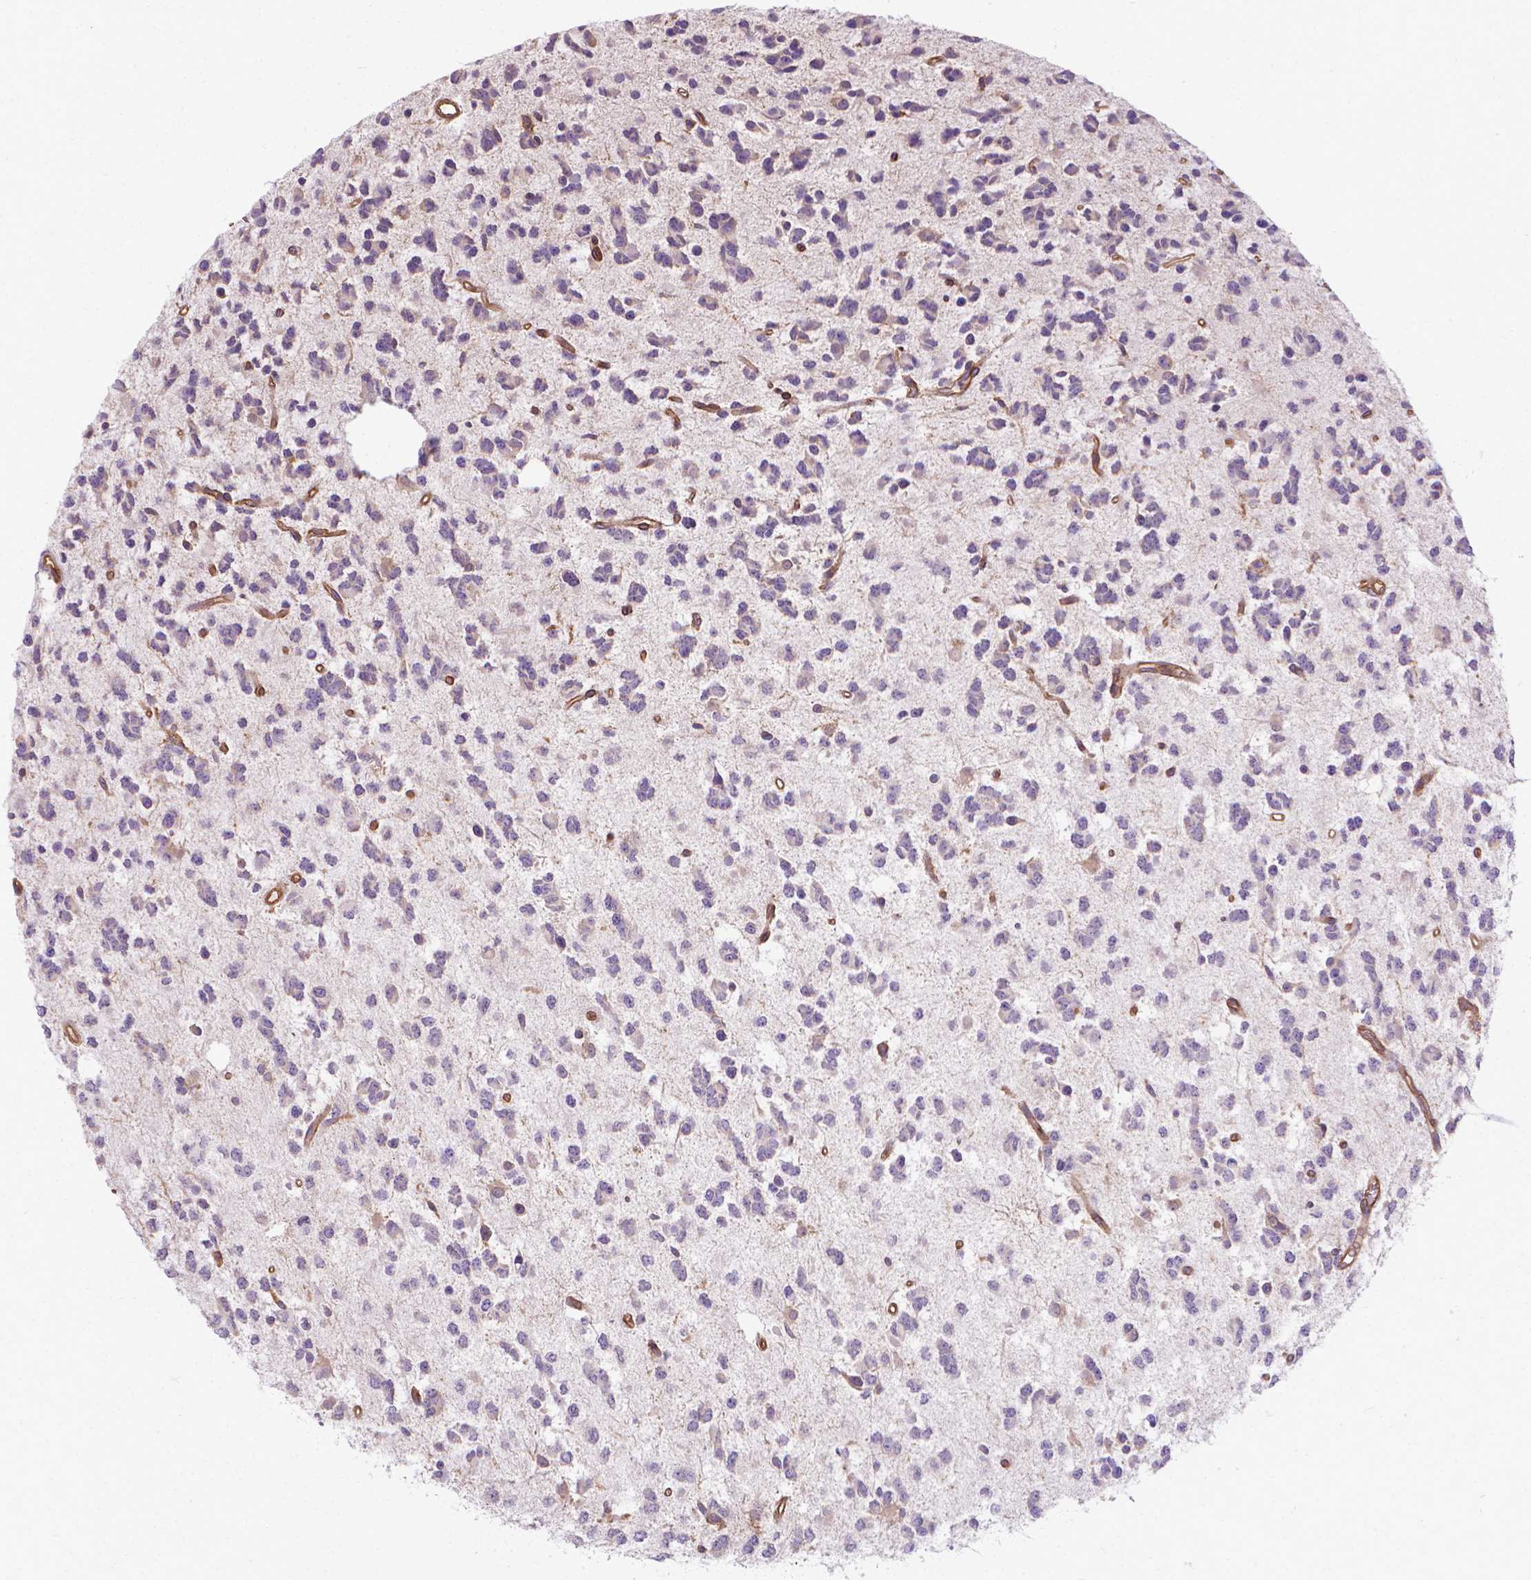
{"staining": {"intensity": "negative", "quantity": "none", "location": "none"}, "tissue": "glioma", "cell_type": "Tumor cells", "image_type": "cancer", "snomed": [{"axis": "morphology", "description": "Glioma, malignant, Low grade"}, {"axis": "topography", "description": "Brain"}], "caption": "Immunohistochemistry (IHC) histopathology image of human glioma stained for a protein (brown), which demonstrates no expression in tumor cells.", "gene": "CFAP299", "patient": {"sex": "female", "age": 45}}